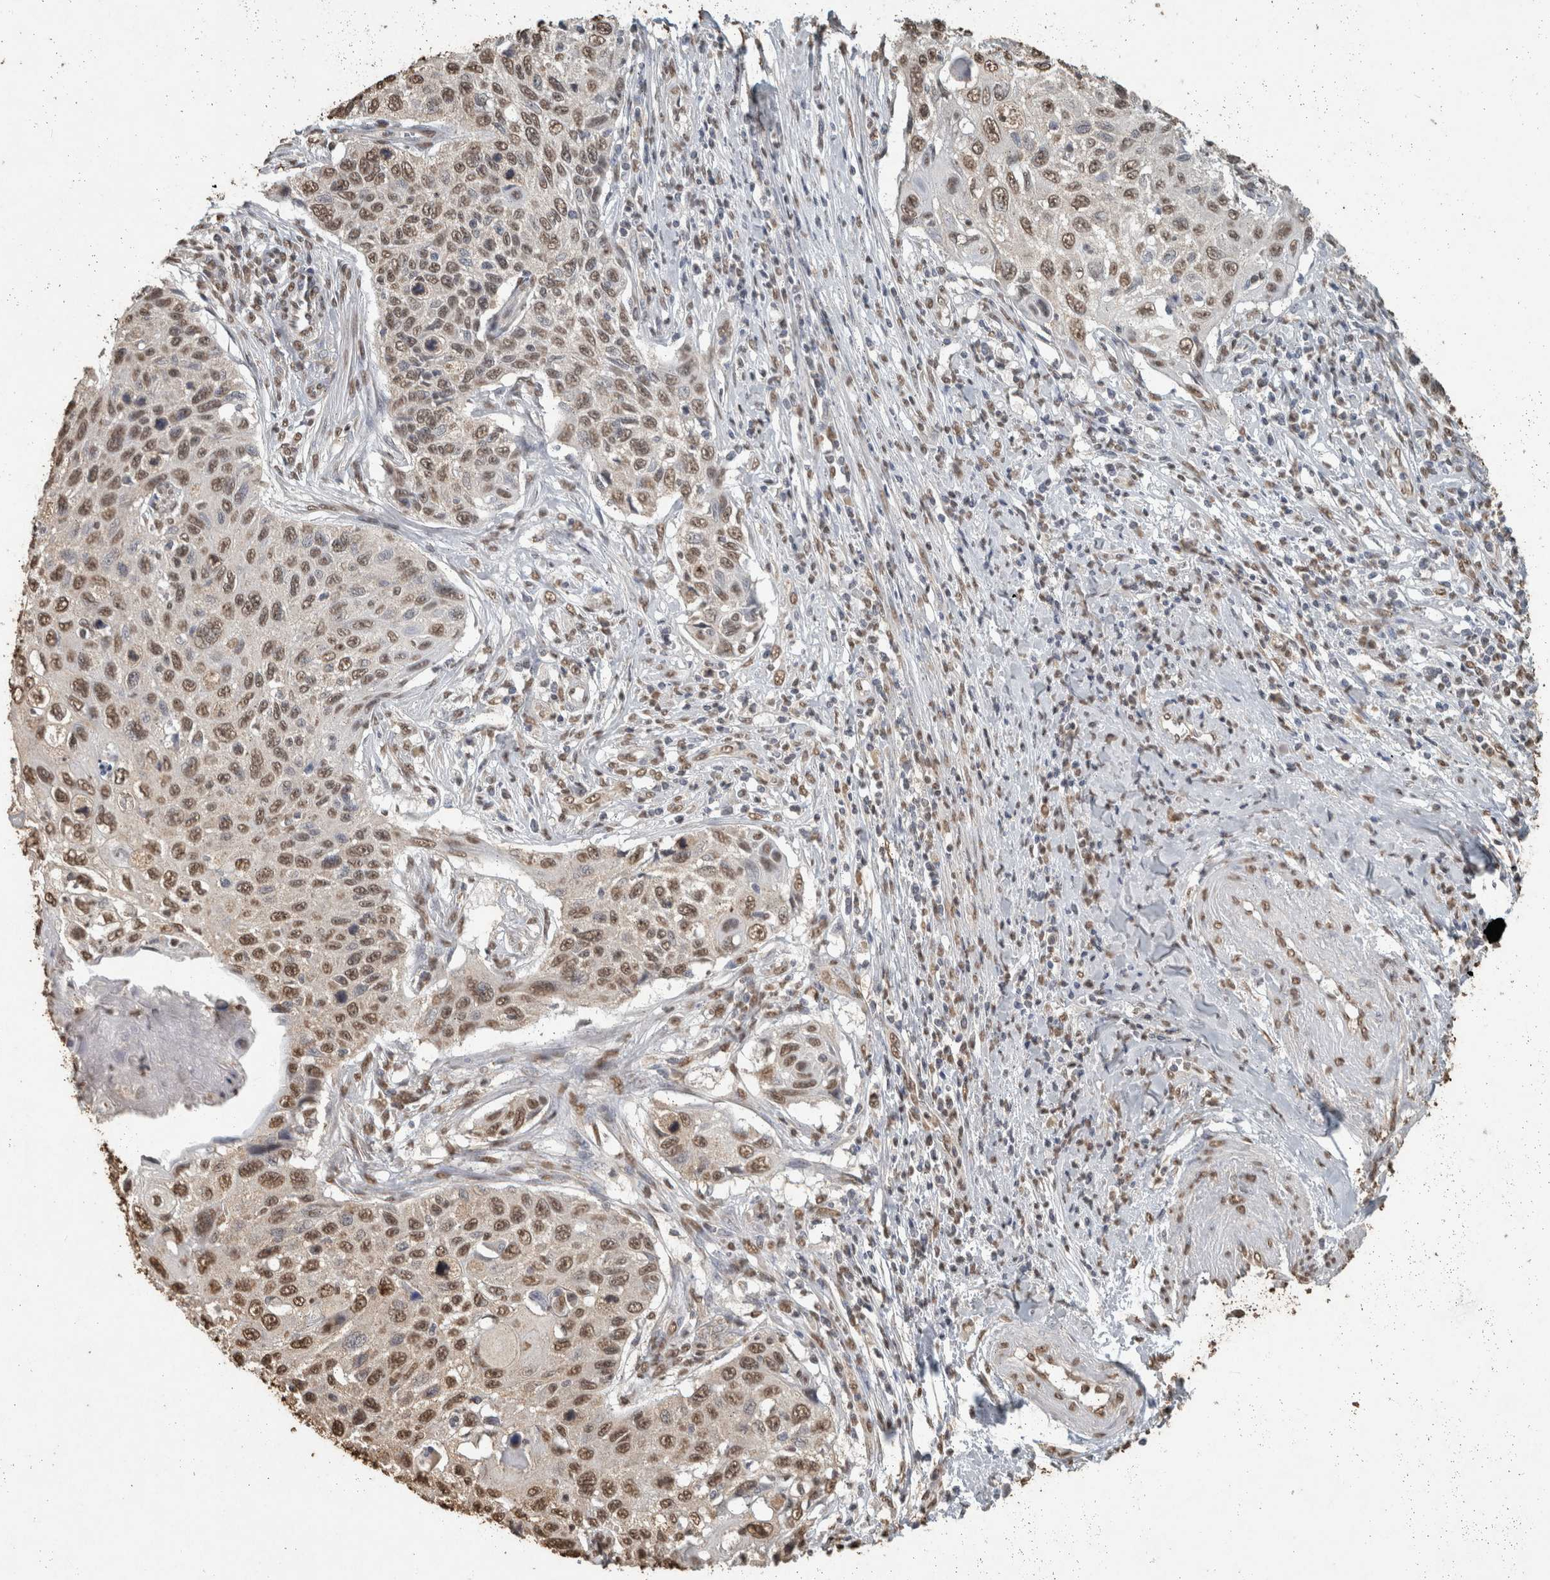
{"staining": {"intensity": "moderate", "quantity": ">75%", "location": "nuclear"}, "tissue": "cervical cancer", "cell_type": "Tumor cells", "image_type": "cancer", "snomed": [{"axis": "morphology", "description": "Squamous cell carcinoma, NOS"}, {"axis": "topography", "description": "Cervix"}], "caption": "An image showing moderate nuclear positivity in approximately >75% of tumor cells in squamous cell carcinoma (cervical), as visualized by brown immunohistochemical staining.", "gene": "HAND2", "patient": {"sex": "female", "age": 70}}